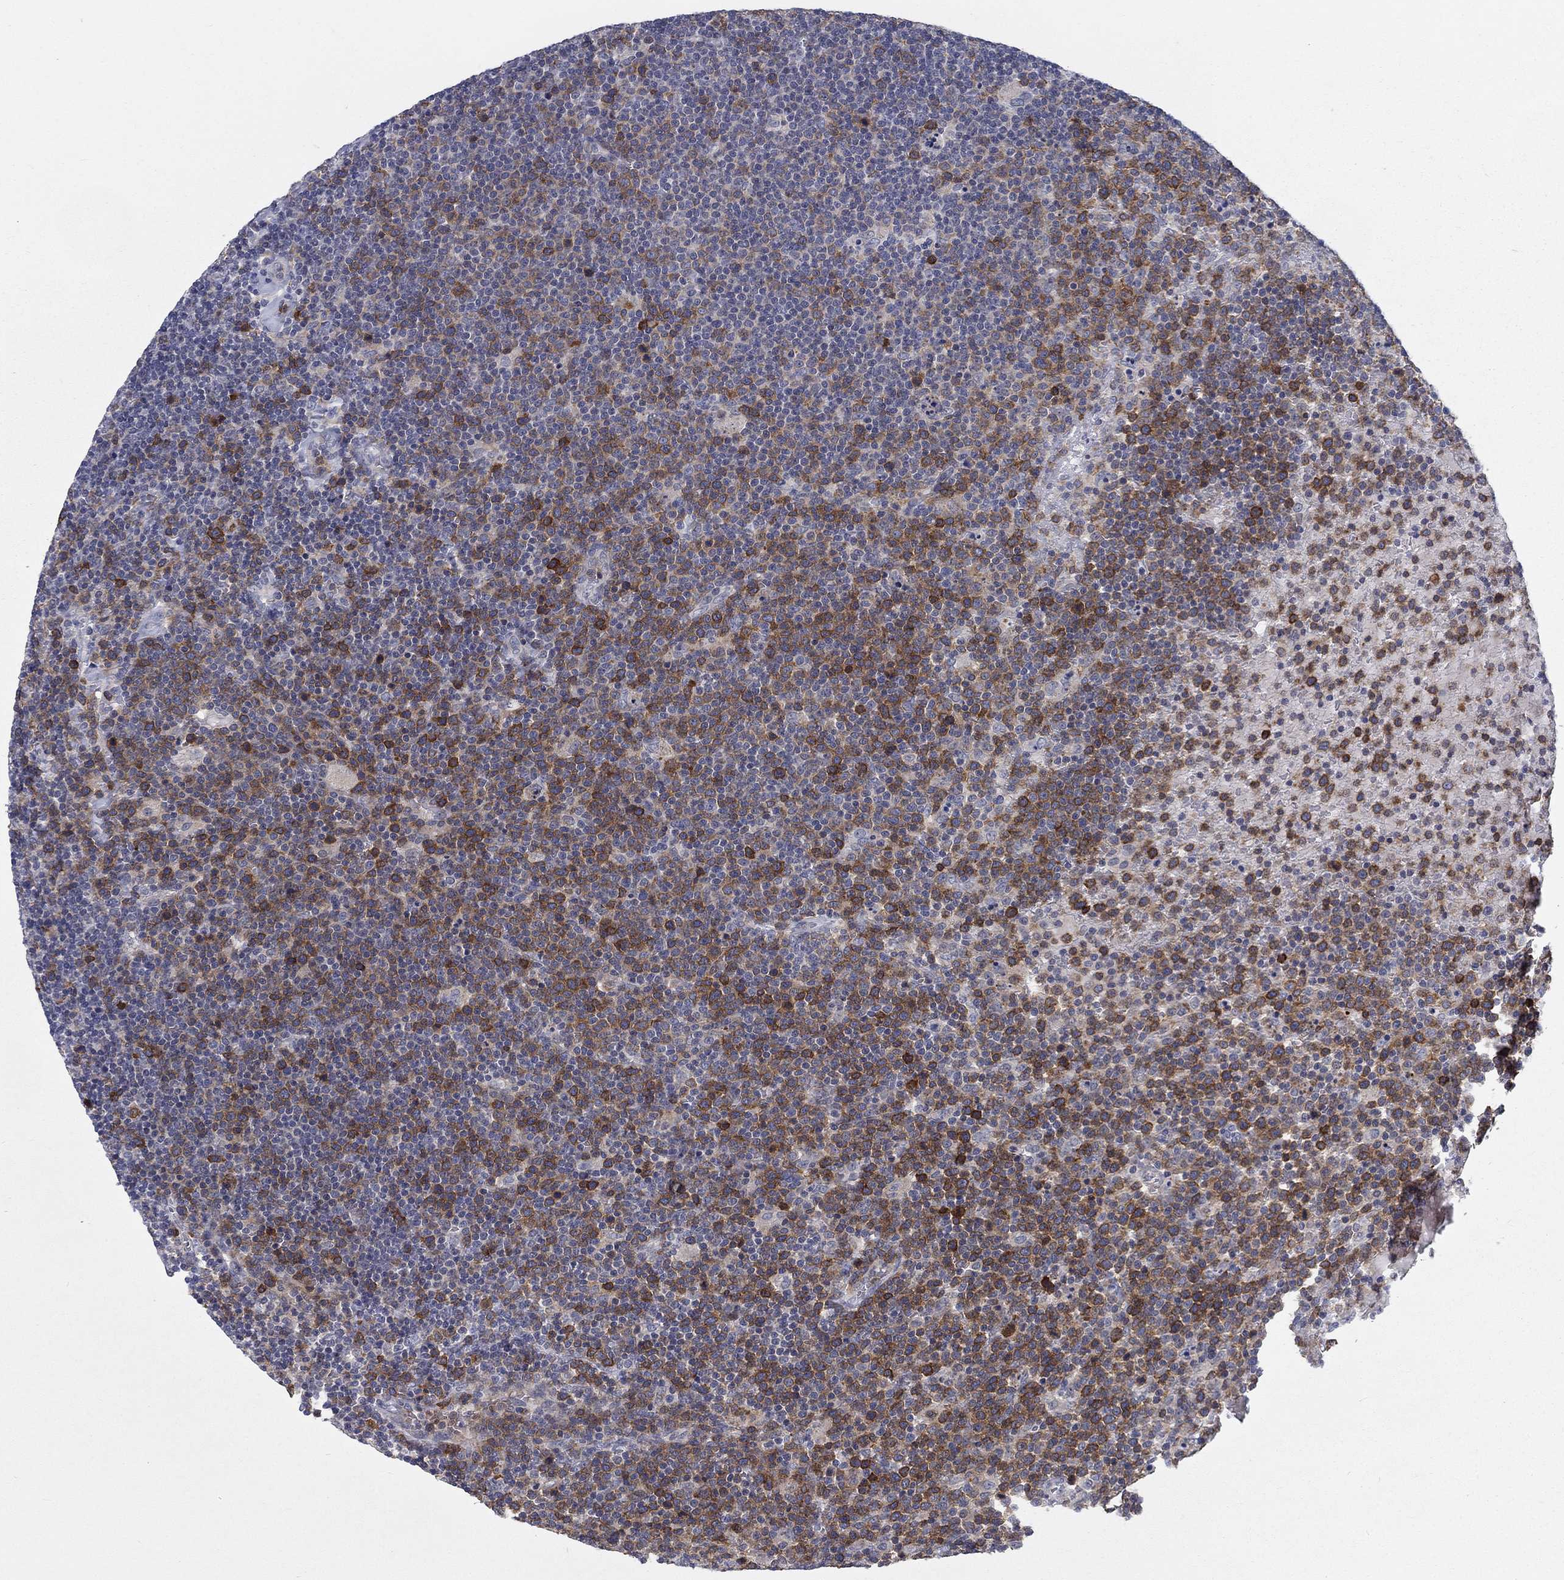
{"staining": {"intensity": "moderate", "quantity": "25%-75%", "location": "cytoplasmic/membranous"}, "tissue": "lymphoma", "cell_type": "Tumor cells", "image_type": "cancer", "snomed": [{"axis": "morphology", "description": "Malignant lymphoma, non-Hodgkin's type, High grade"}, {"axis": "topography", "description": "Lymph node"}], "caption": "Immunohistochemical staining of human malignant lymphoma, non-Hodgkin's type (high-grade) demonstrates medium levels of moderate cytoplasmic/membranous protein expression in approximately 25%-75% of tumor cells.", "gene": "KIF15", "patient": {"sex": "male", "age": 61}}